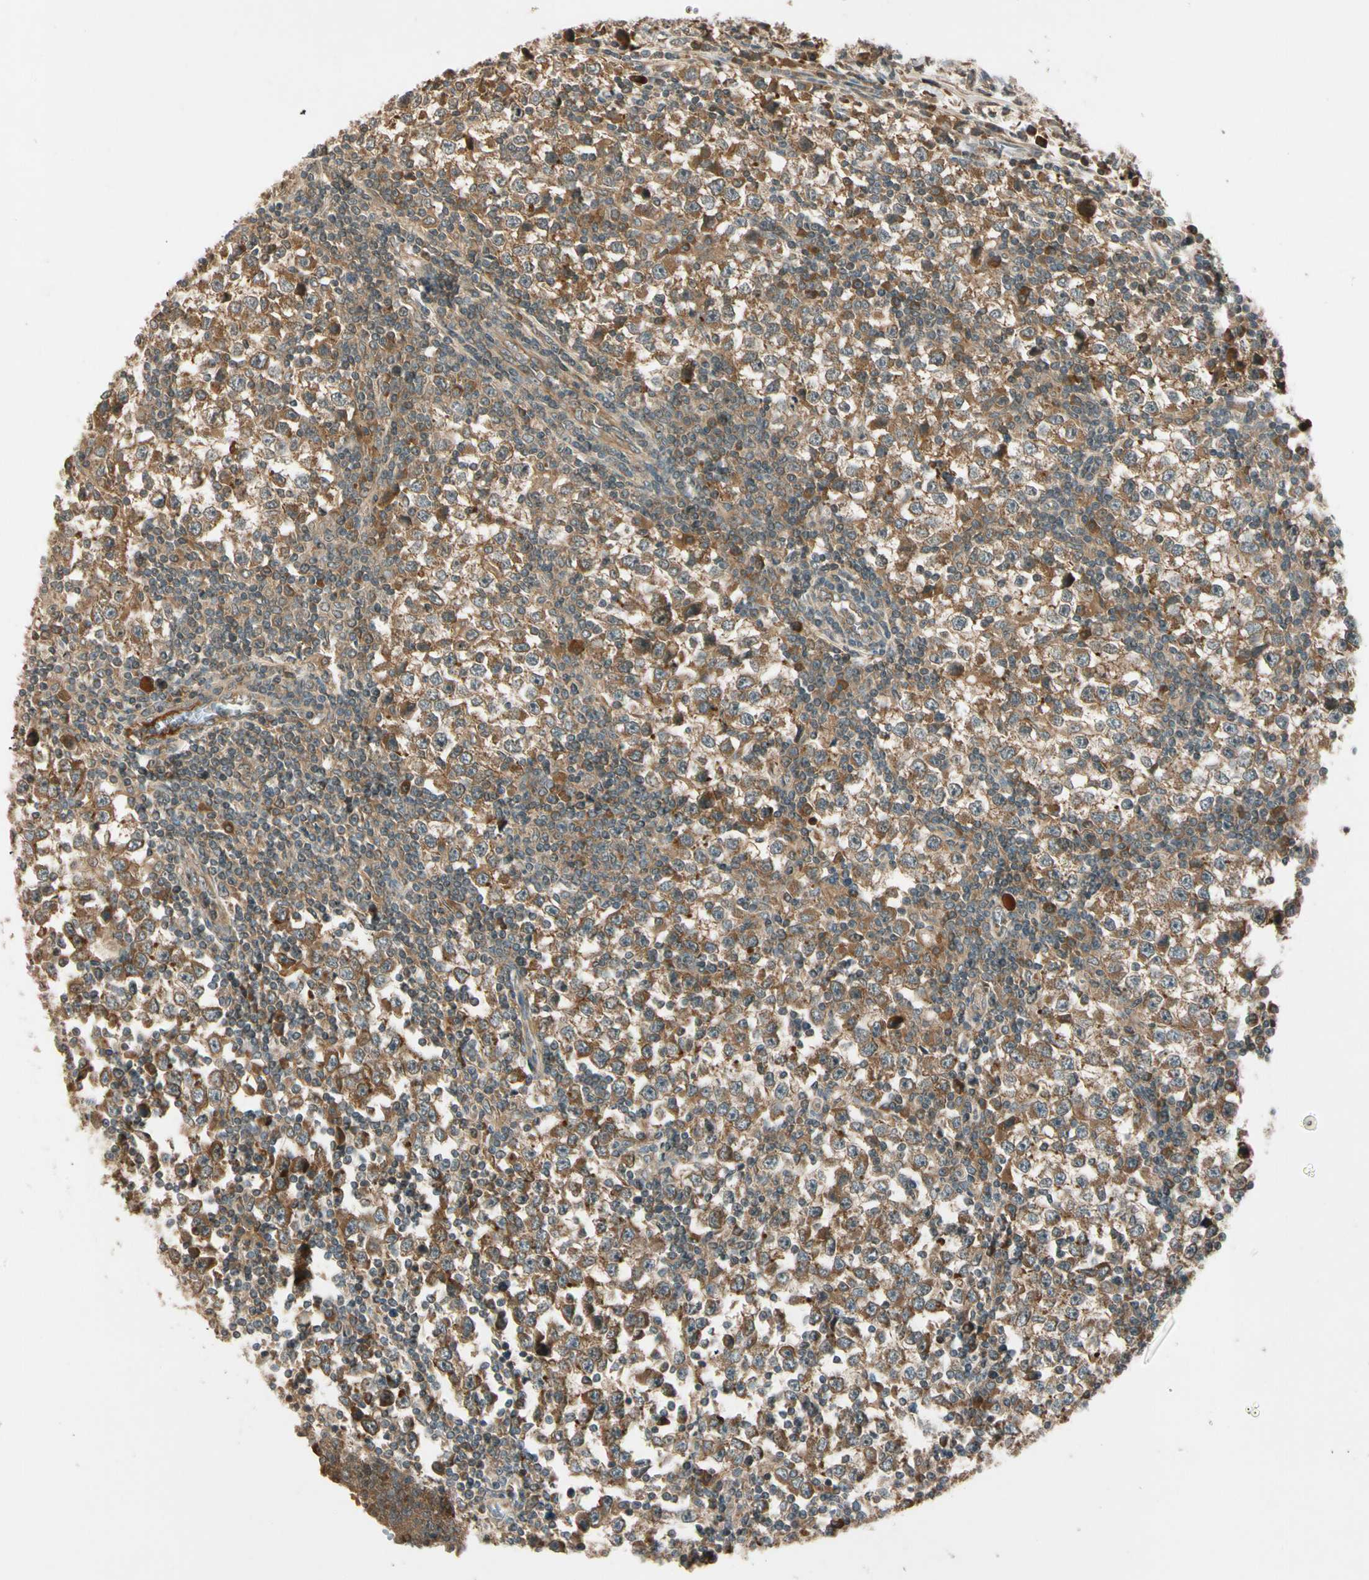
{"staining": {"intensity": "moderate", "quantity": ">75%", "location": "cytoplasmic/membranous"}, "tissue": "testis cancer", "cell_type": "Tumor cells", "image_type": "cancer", "snomed": [{"axis": "morphology", "description": "Seminoma, NOS"}, {"axis": "topography", "description": "Testis"}], "caption": "Immunohistochemistry histopathology image of neoplastic tissue: human testis cancer (seminoma) stained using IHC reveals medium levels of moderate protein expression localized specifically in the cytoplasmic/membranous of tumor cells, appearing as a cytoplasmic/membranous brown color.", "gene": "ACVR1C", "patient": {"sex": "male", "age": 65}}